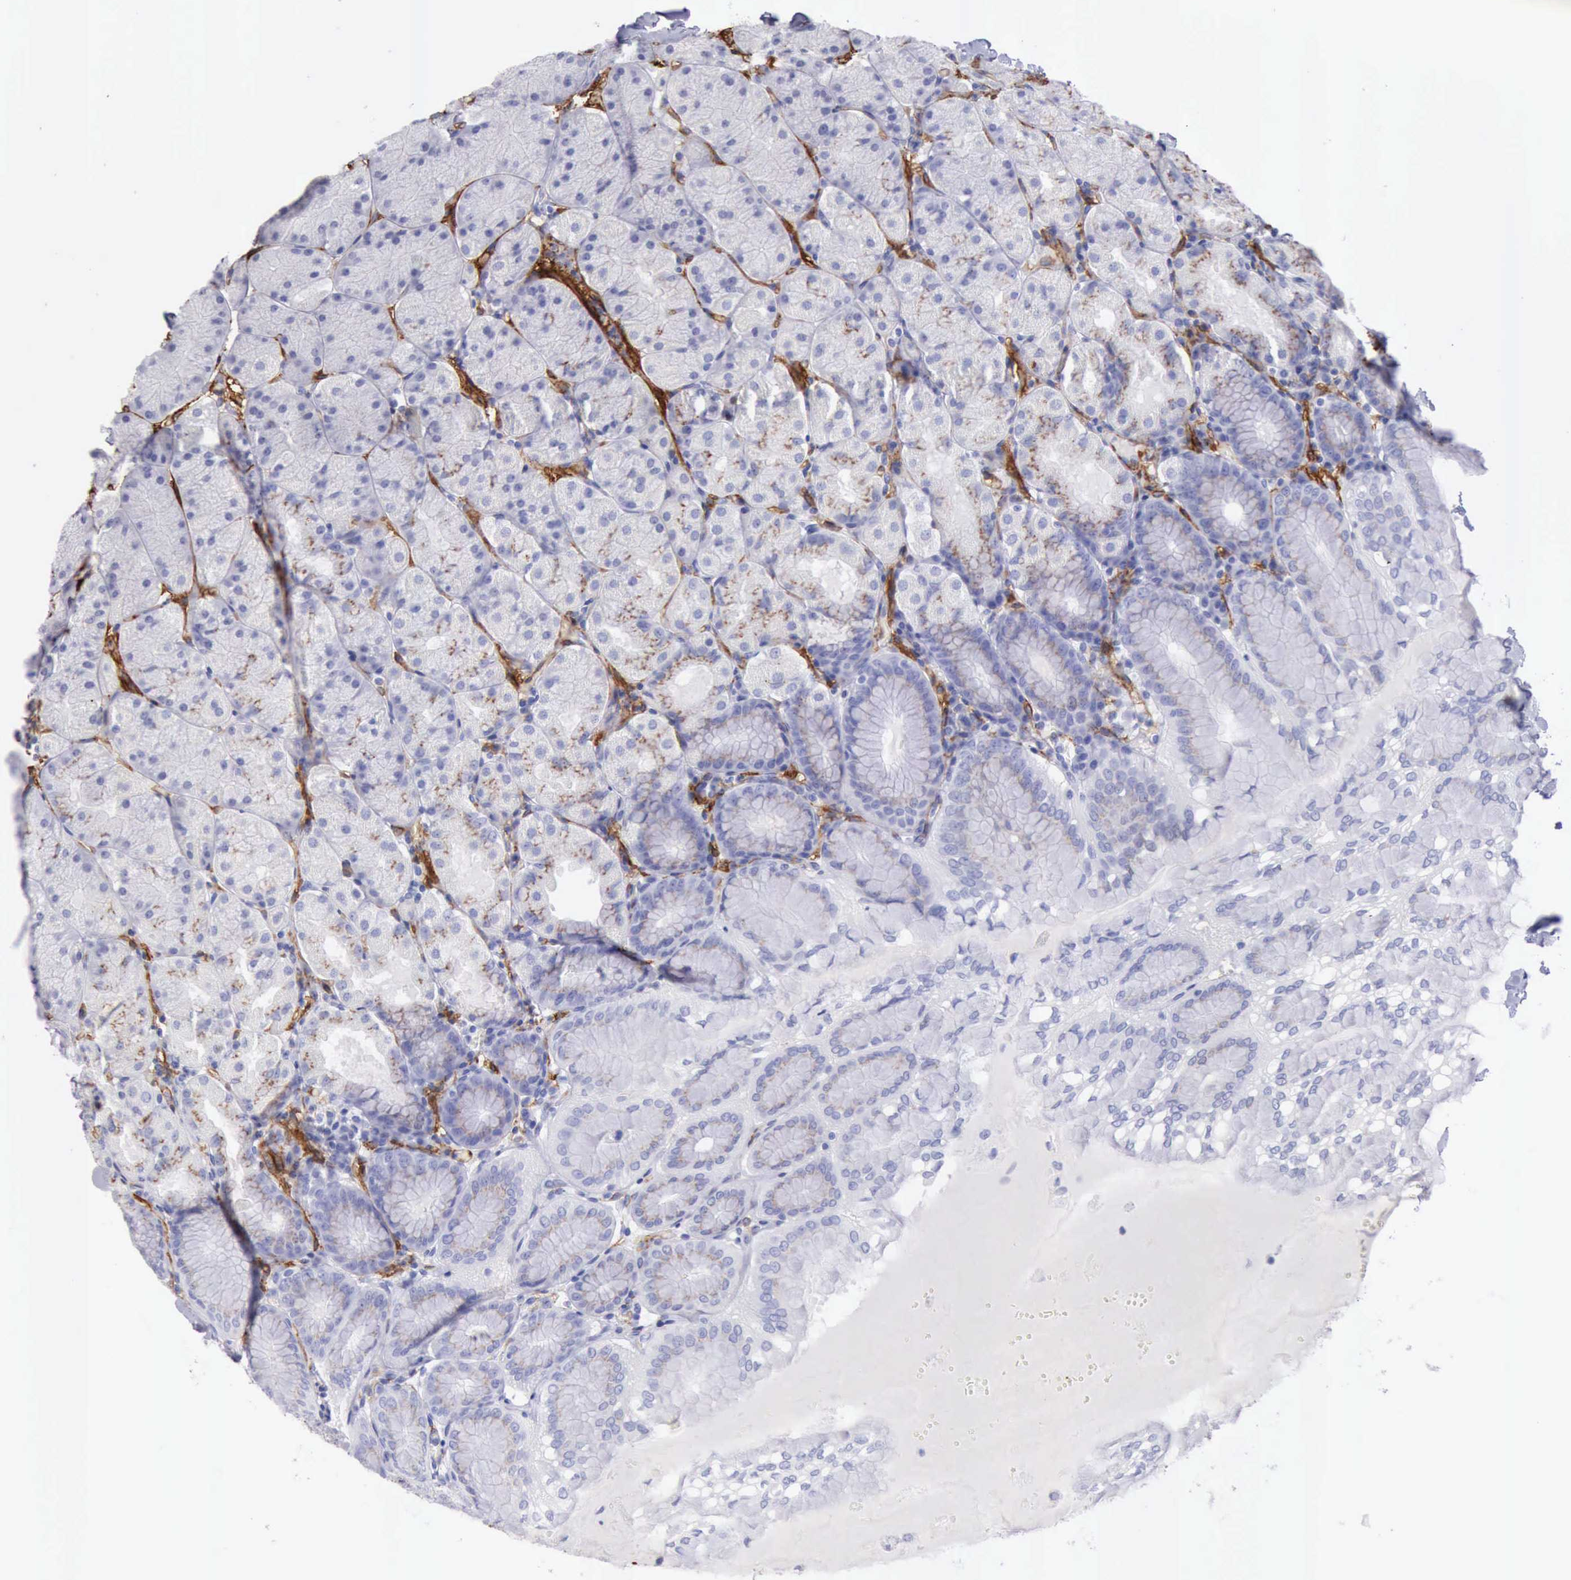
{"staining": {"intensity": "moderate", "quantity": "25%-75%", "location": "cytoplasmic/membranous"}, "tissue": "stomach", "cell_type": "Glandular cells", "image_type": "normal", "snomed": [{"axis": "morphology", "description": "Normal tissue, NOS"}, {"axis": "topography", "description": "Stomach, upper"}, {"axis": "topography", "description": "Stomach"}], "caption": "High-power microscopy captured an IHC histopathology image of unremarkable stomach, revealing moderate cytoplasmic/membranous positivity in approximately 25%-75% of glandular cells. (IHC, brightfield microscopy, high magnification).", "gene": "AOC3", "patient": {"sex": "male", "age": 76}}